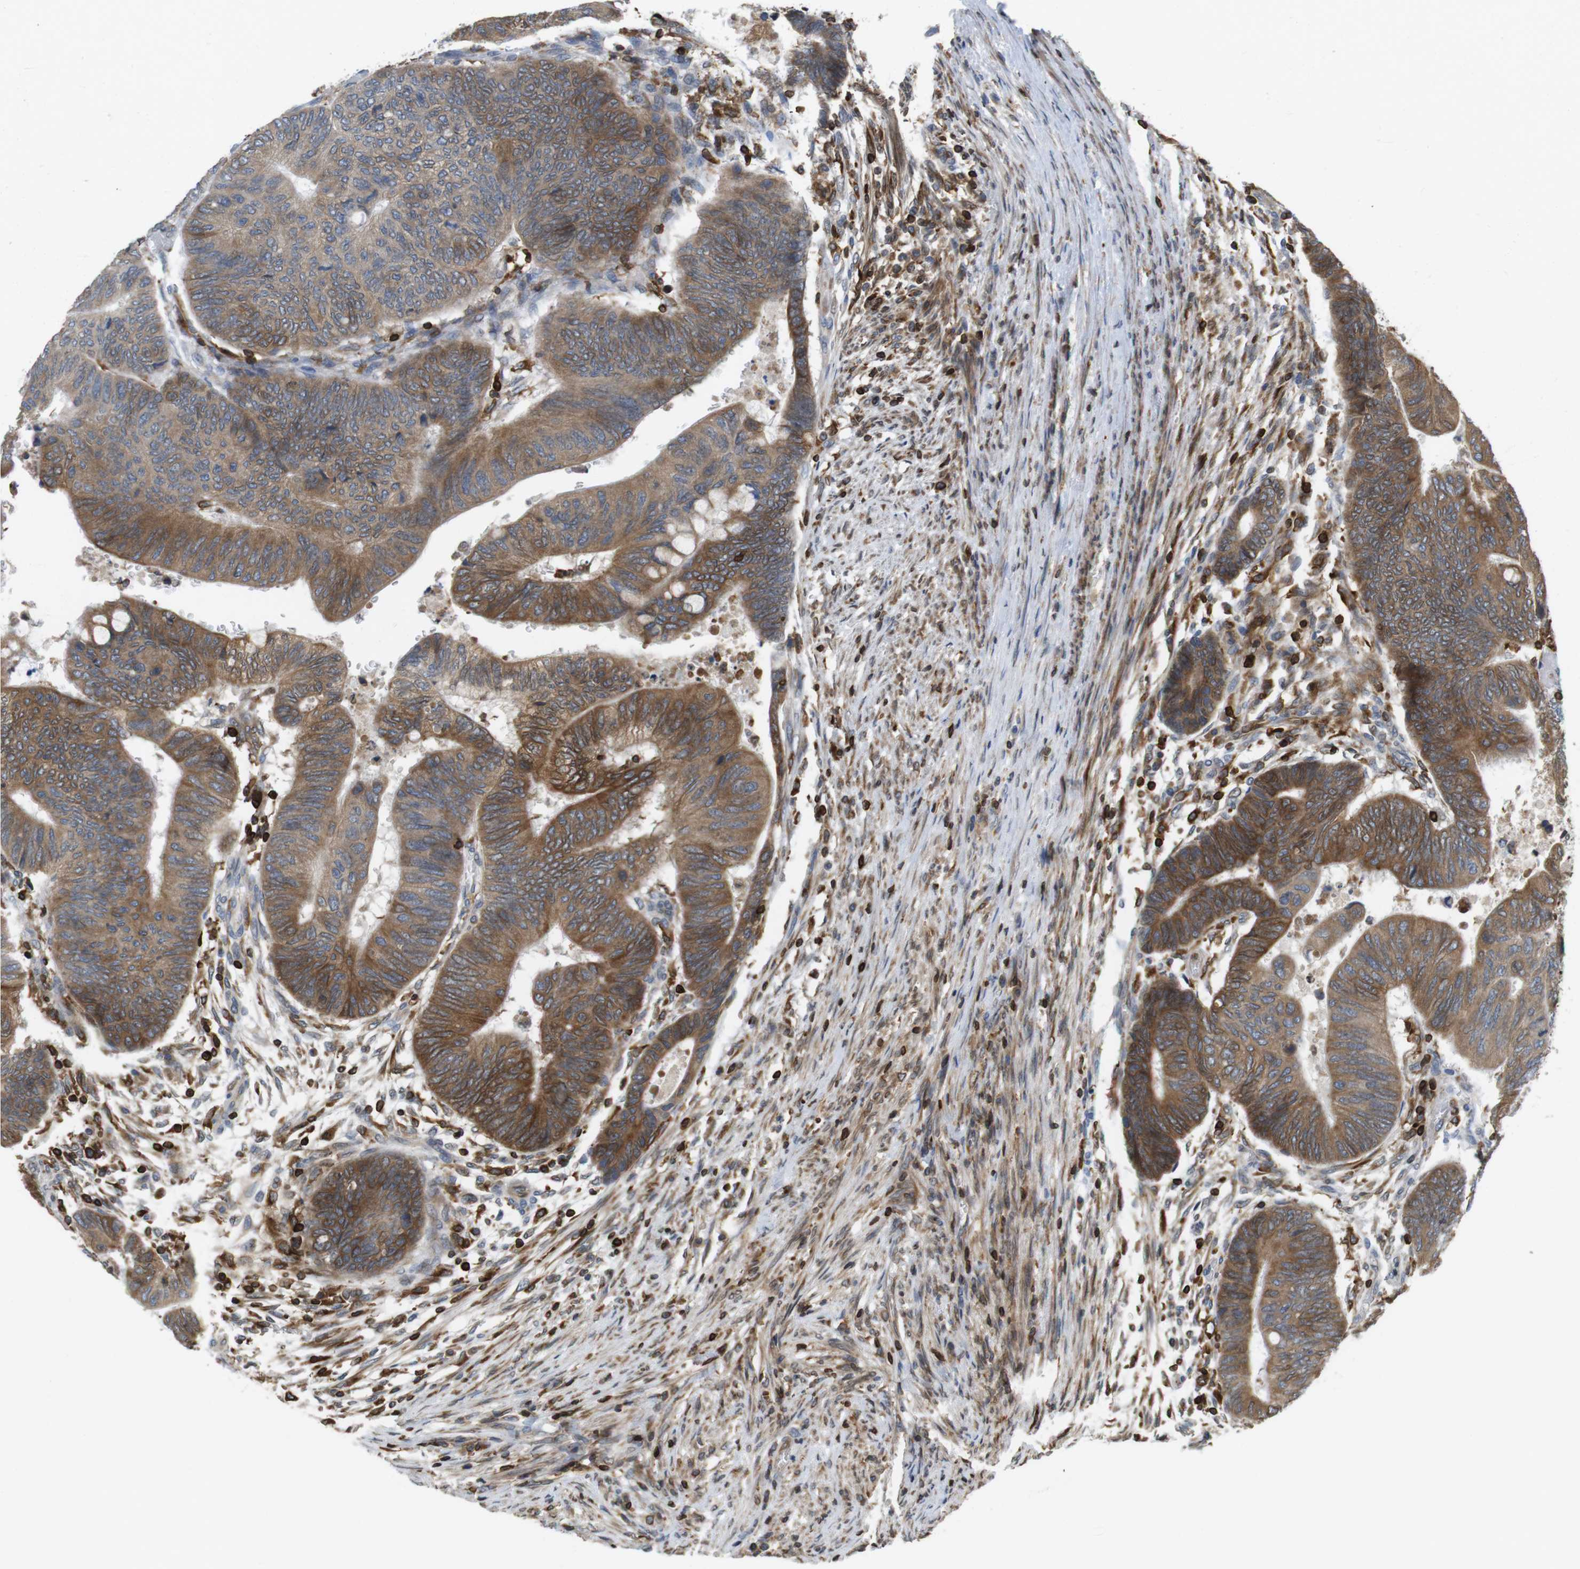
{"staining": {"intensity": "strong", "quantity": ">75%", "location": "cytoplasmic/membranous"}, "tissue": "colorectal cancer", "cell_type": "Tumor cells", "image_type": "cancer", "snomed": [{"axis": "morphology", "description": "Normal tissue, NOS"}, {"axis": "morphology", "description": "Adenocarcinoma, NOS"}, {"axis": "topography", "description": "Rectum"}, {"axis": "topography", "description": "Peripheral nerve tissue"}], "caption": "Strong cytoplasmic/membranous staining for a protein is identified in approximately >75% of tumor cells of colorectal adenocarcinoma using IHC.", "gene": "ARL6IP5", "patient": {"sex": "male", "age": 92}}